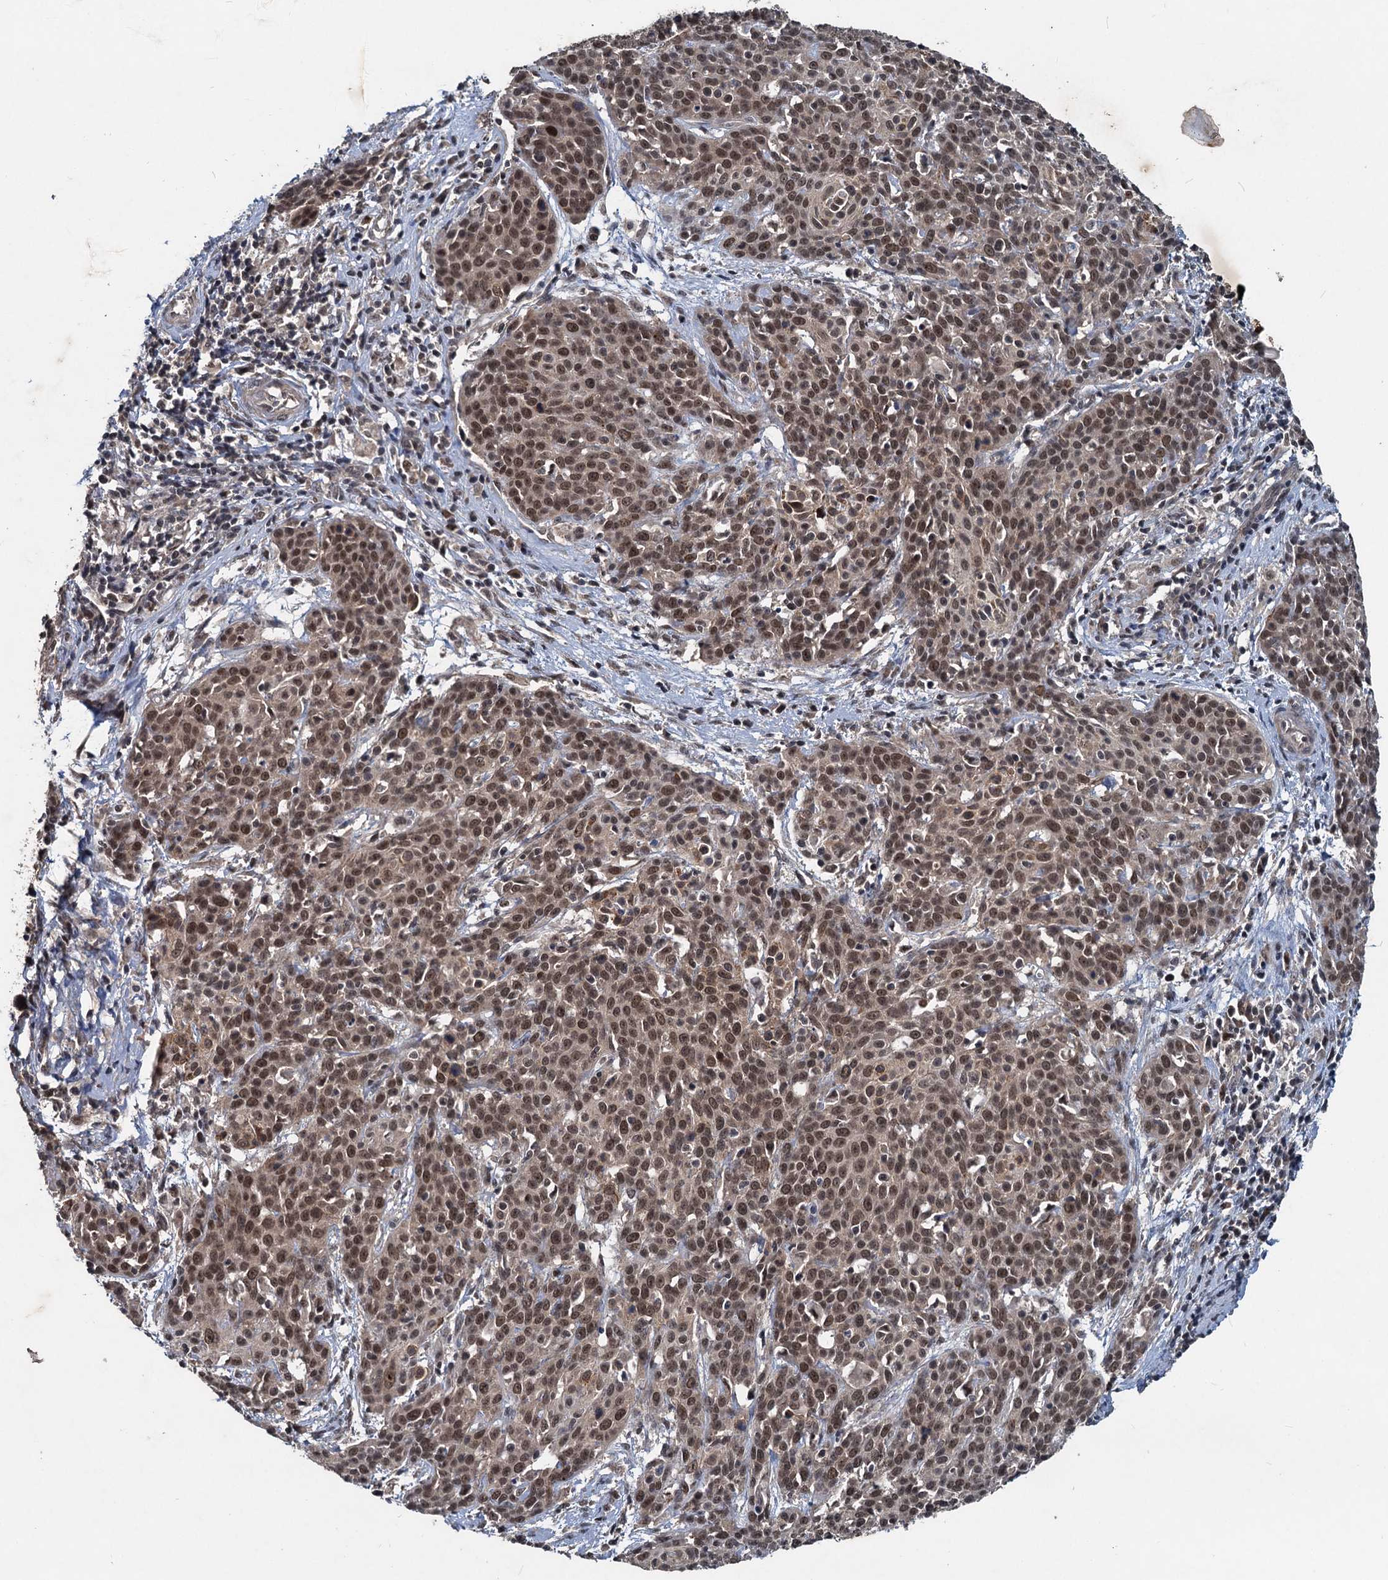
{"staining": {"intensity": "moderate", "quantity": ">75%", "location": "nuclear"}, "tissue": "cervical cancer", "cell_type": "Tumor cells", "image_type": "cancer", "snomed": [{"axis": "morphology", "description": "Squamous cell carcinoma, NOS"}, {"axis": "topography", "description": "Cervix"}], "caption": "The photomicrograph shows immunohistochemical staining of cervical squamous cell carcinoma. There is moderate nuclear positivity is present in approximately >75% of tumor cells. The staining was performed using DAB (3,3'-diaminobenzidine), with brown indicating positive protein expression. Nuclei are stained blue with hematoxylin.", "gene": "RITA1", "patient": {"sex": "female", "age": 38}}